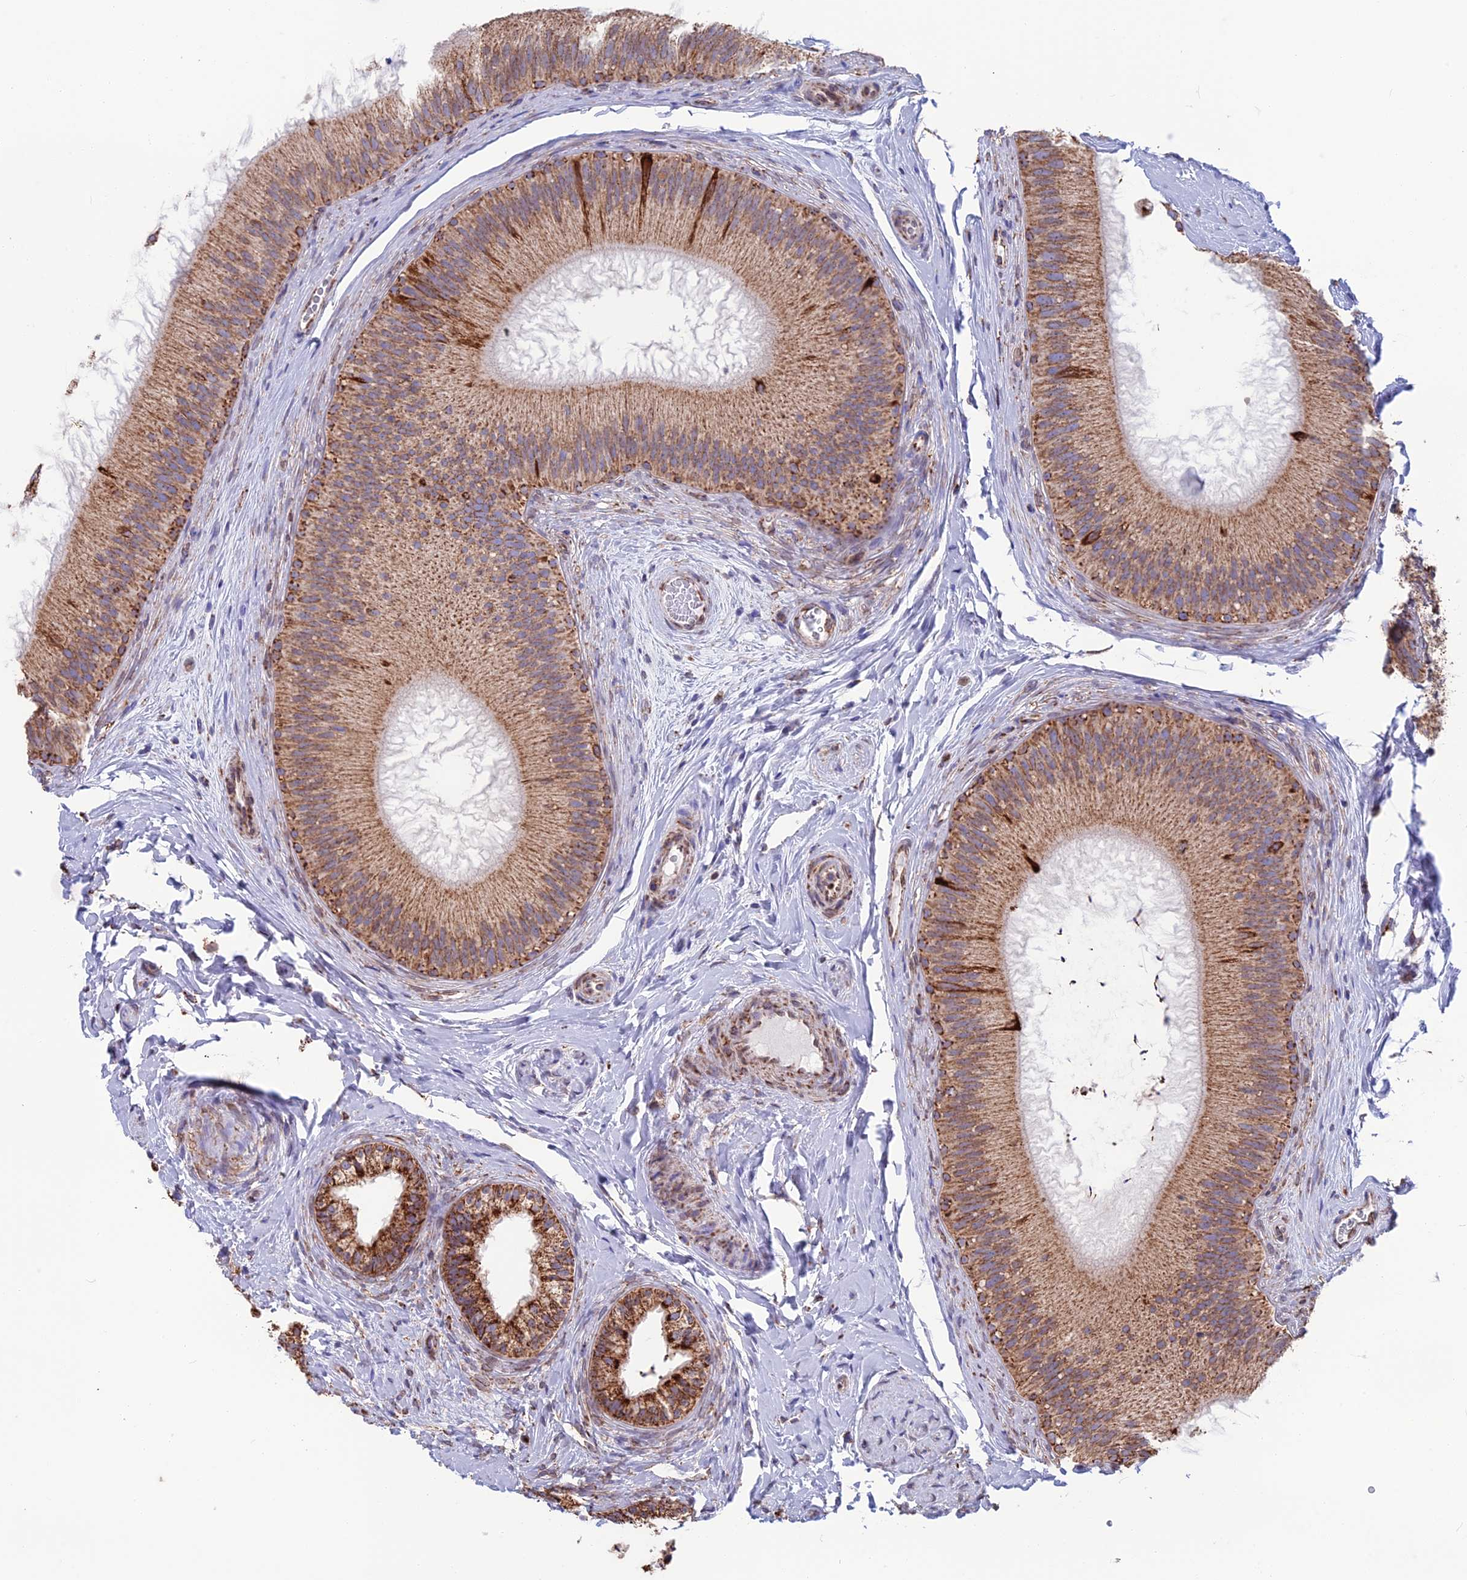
{"staining": {"intensity": "strong", "quantity": ">75%", "location": "cytoplasmic/membranous"}, "tissue": "epididymis", "cell_type": "Glandular cells", "image_type": "normal", "snomed": [{"axis": "morphology", "description": "Normal tissue, NOS"}, {"axis": "topography", "description": "Epididymis"}], "caption": "Immunohistochemical staining of benign human epididymis exhibits strong cytoplasmic/membranous protein expression in approximately >75% of glandular cells.", "gene": "CS", "patient": {"sex": "male", "age": 45}}